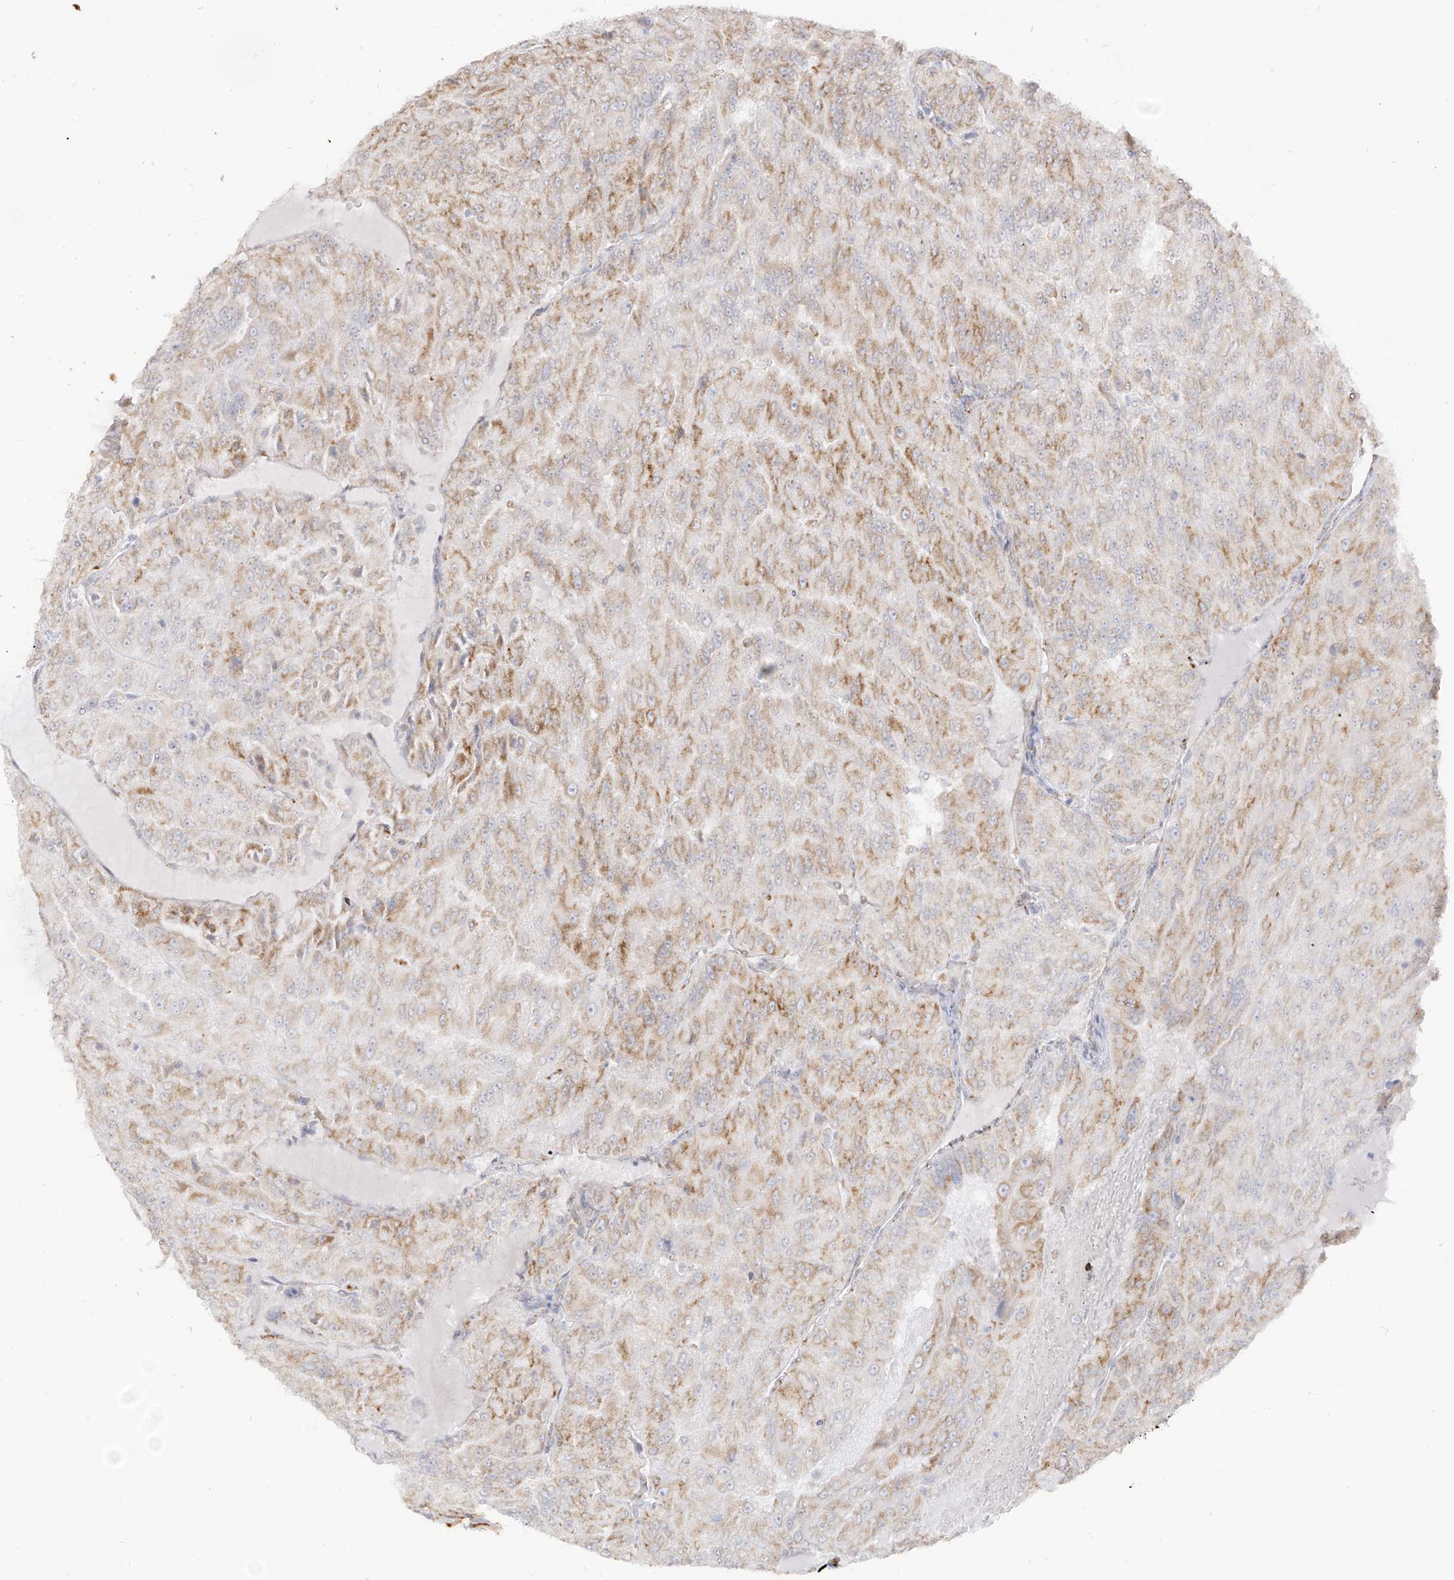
{"staining": {"intensity": "moderate", "quantity": "25%-75%", "location": "cytoplasmic/membranous"}, "tissue": "renal cancer", "cell_type": "Tumor cells", "image_type": "cancer", "snomed": [{"axis": "morphology", "description": "Adenocarcinoma, NOS"}, {"axis": "topography", "description": "Kidney"}], "caption": "Protein expression analysis of renal cancer (adenocarcinoma) reveals moderate cytoplasmic/membranous expression in approximately 25%-75% of tumor cells.", "gene": "LRRC59", "patient": {"sex": "female", "age": 63}}